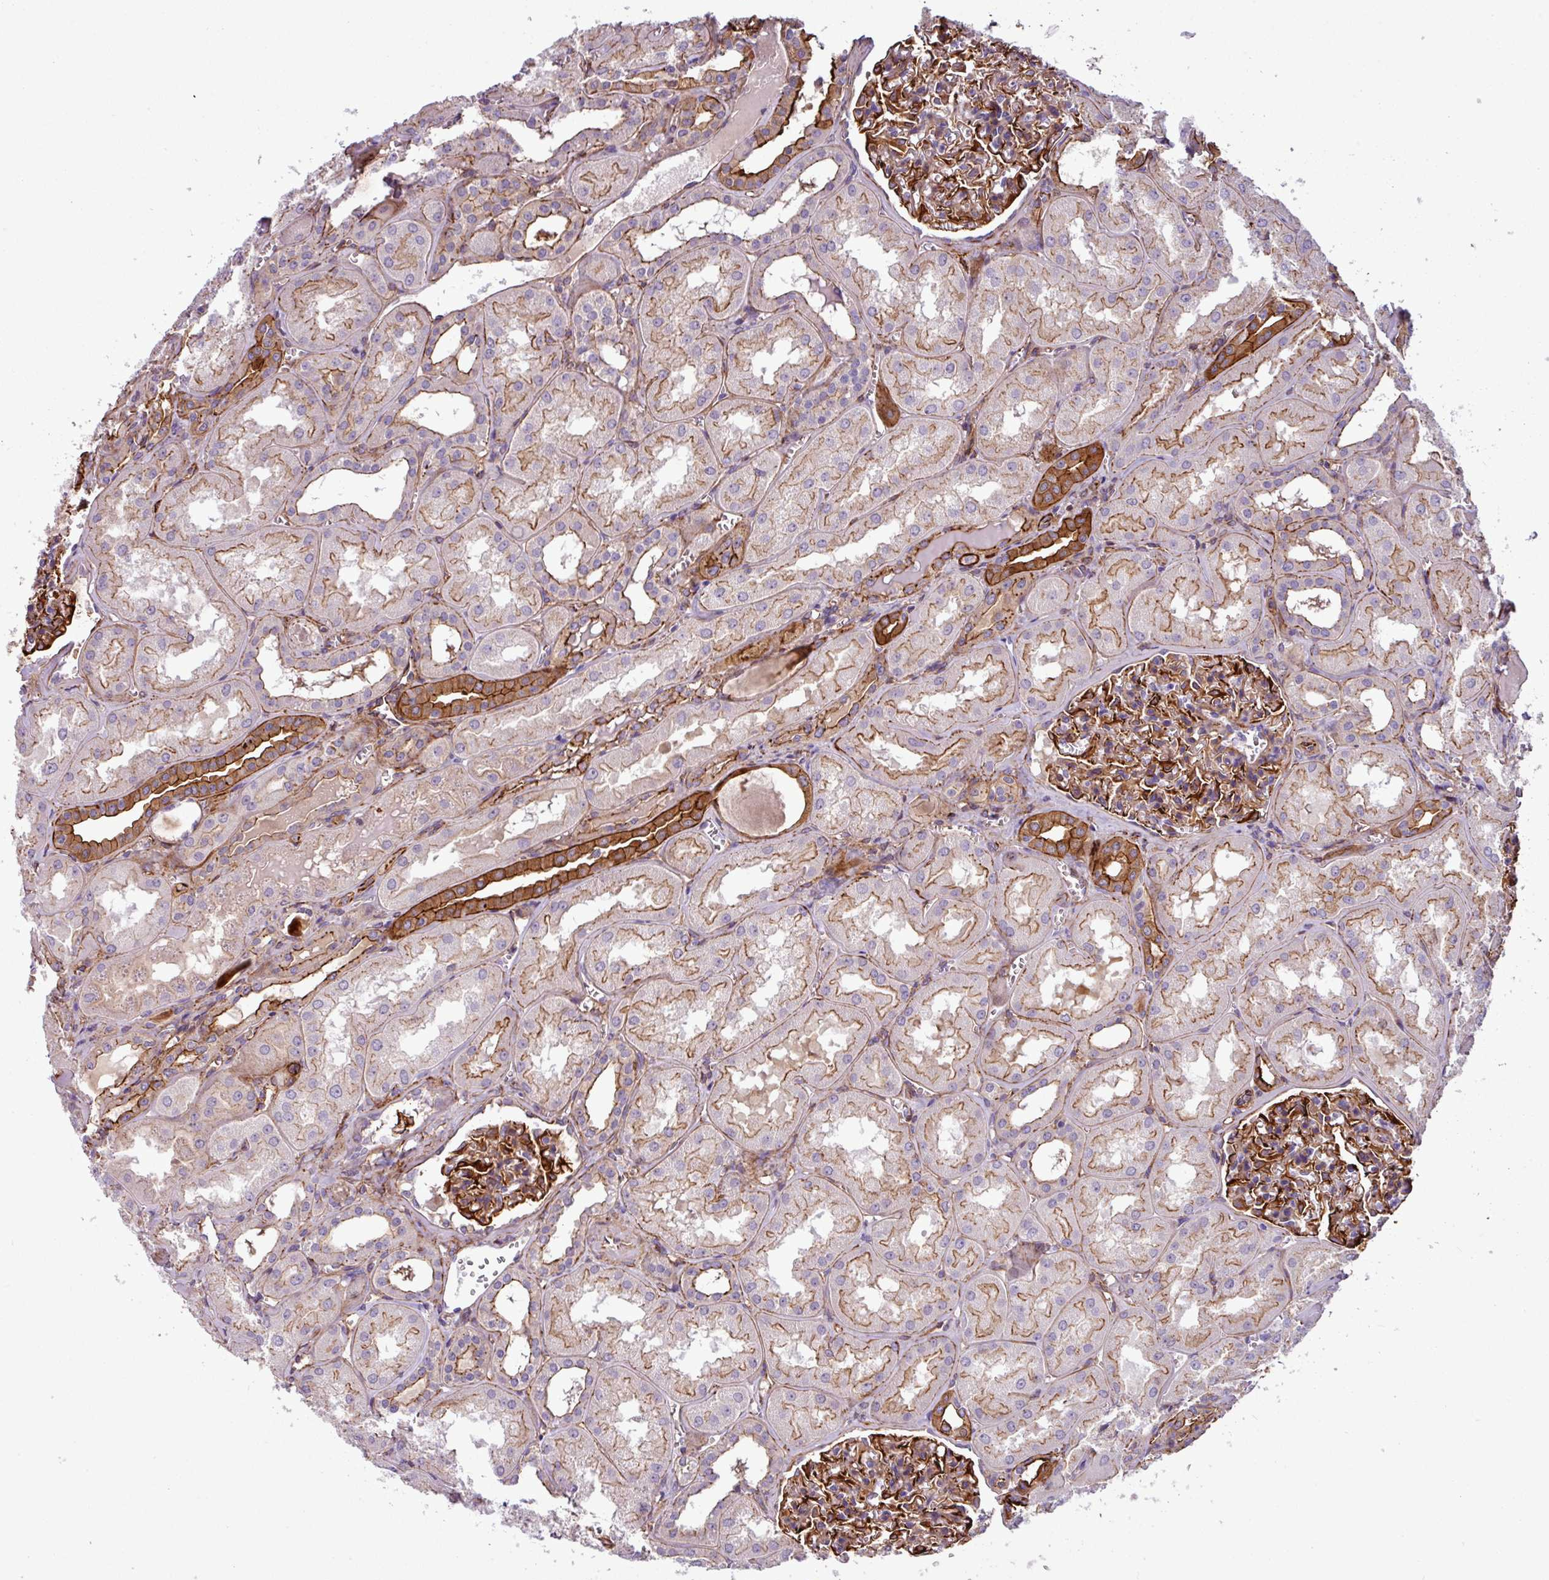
{"staining": {"intensity": "strong", "quantity": ">75%", "location": "cytoplasmic/membranous"}, "tissue": "kidney", "cell_type": "Cells in glomeruli", "image_type": "normal", "snomed": [{"axis": "morphology", "description": "Normal tissue, NOS"}, {"axis": "topography", "description": "Kidney"}], "caption": "Strong cytoplasmic/membranous staining is identified in approximately >75% of cells in glomeruli in benign kidney. The staining was performed using DAB (3,3'-diaminobenzidine), with brown indicating positive protein expression. Nuclei are stained blue with hematoxylin.", "gene": "PARD6A", "patient": {"sex": "male", "age": 61}}